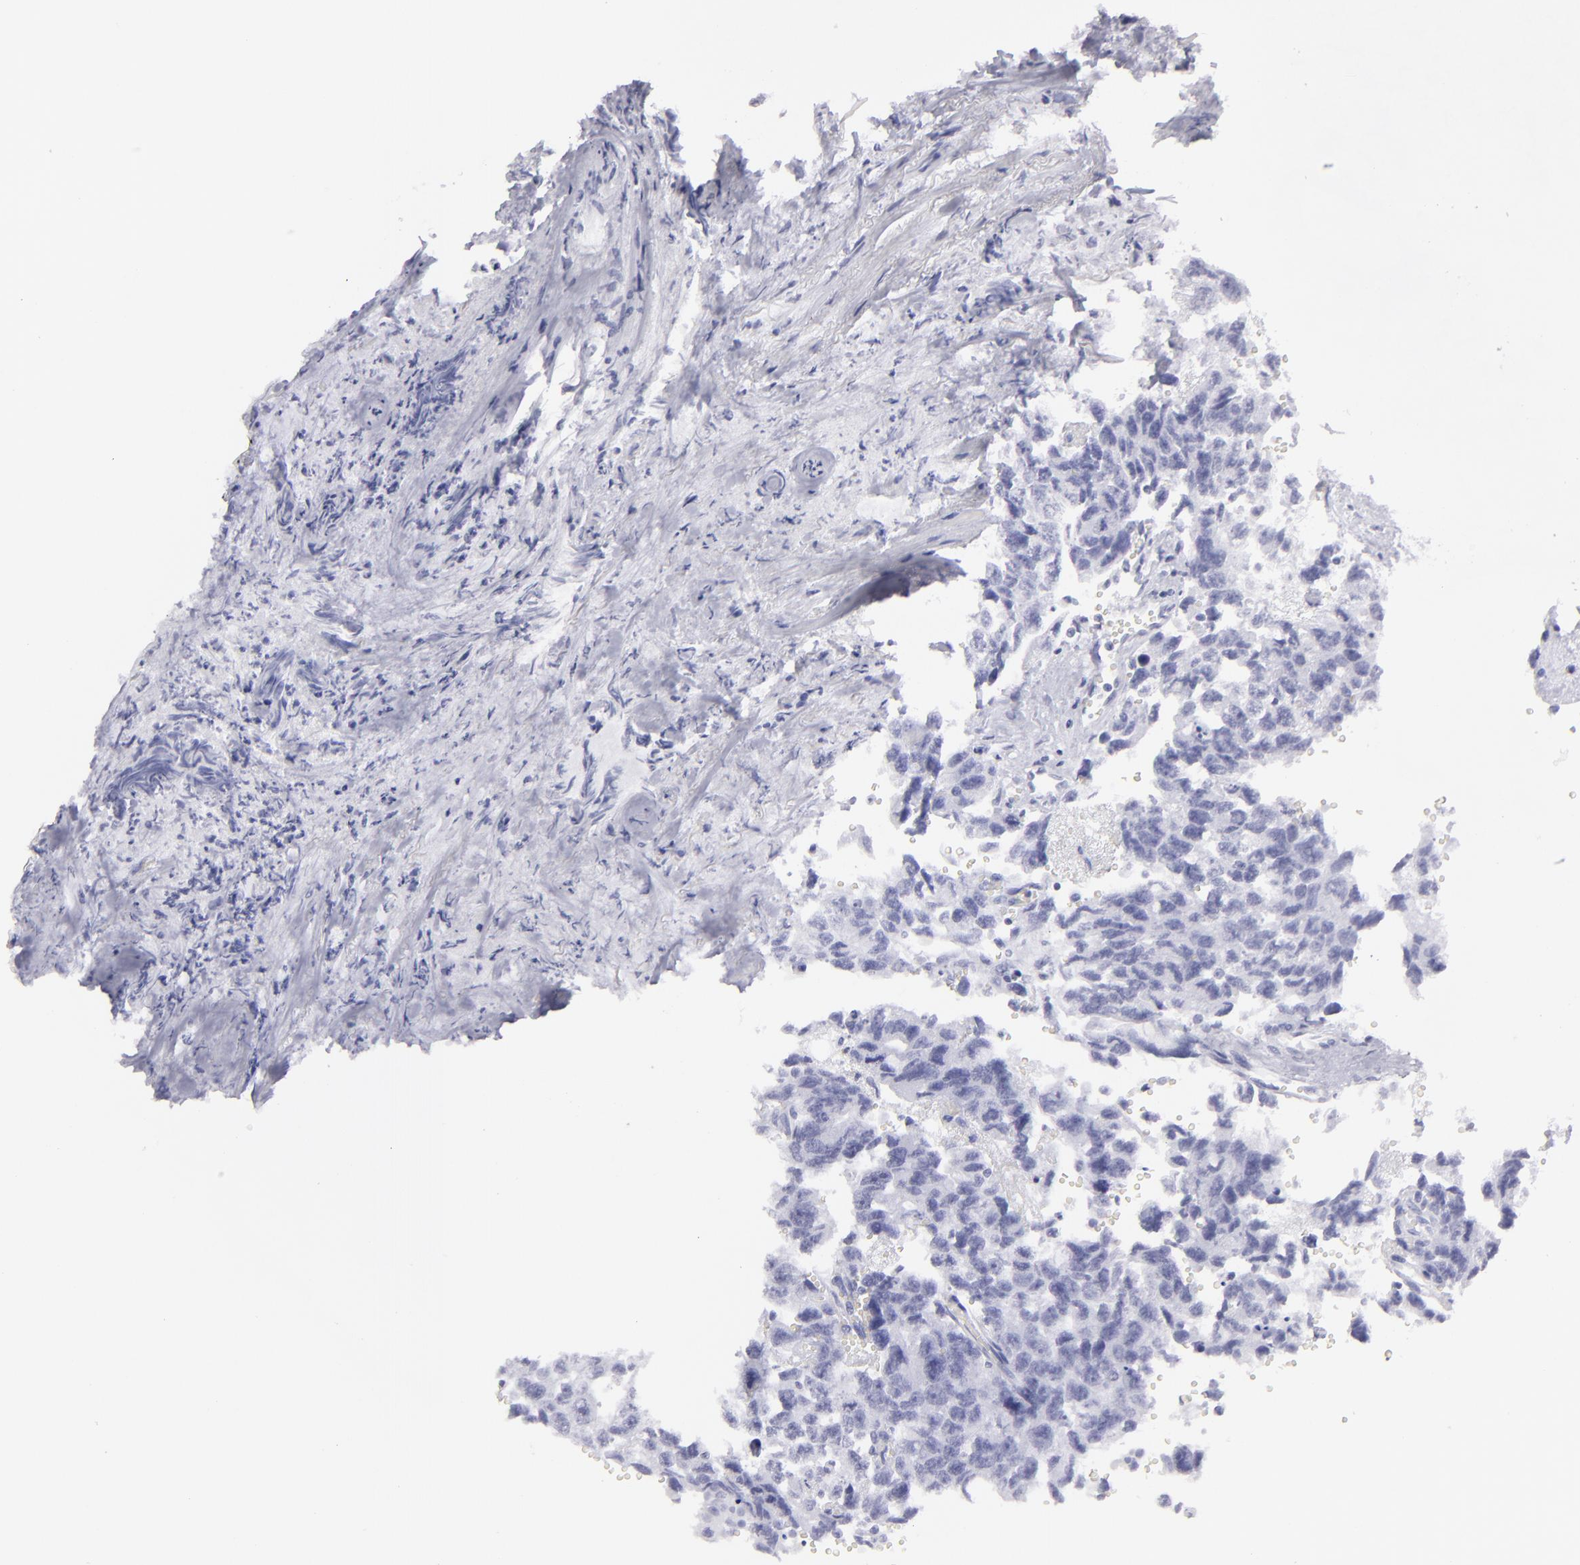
{"staining": {"intensity": "negative", "quantity": "none", "location": "none"}, "tissue": "testis cancer", "cell_type": "Tumor cells", "image_type": "cancer", "snomed": [{"axis": "morphology", "description": "Carcinoma, Embryonal, NOS"}, {"axis": "topography", "description": "Testis"}], "caption": "Tumor cells are negative for brown protein staining in embryonal carcinoma (testis). (Brightfield microscopy of DAB immunohistochemistry (IHC) at high magnification).", "gene": "FLG", "patient": {"sex": "male", "age": 31}}